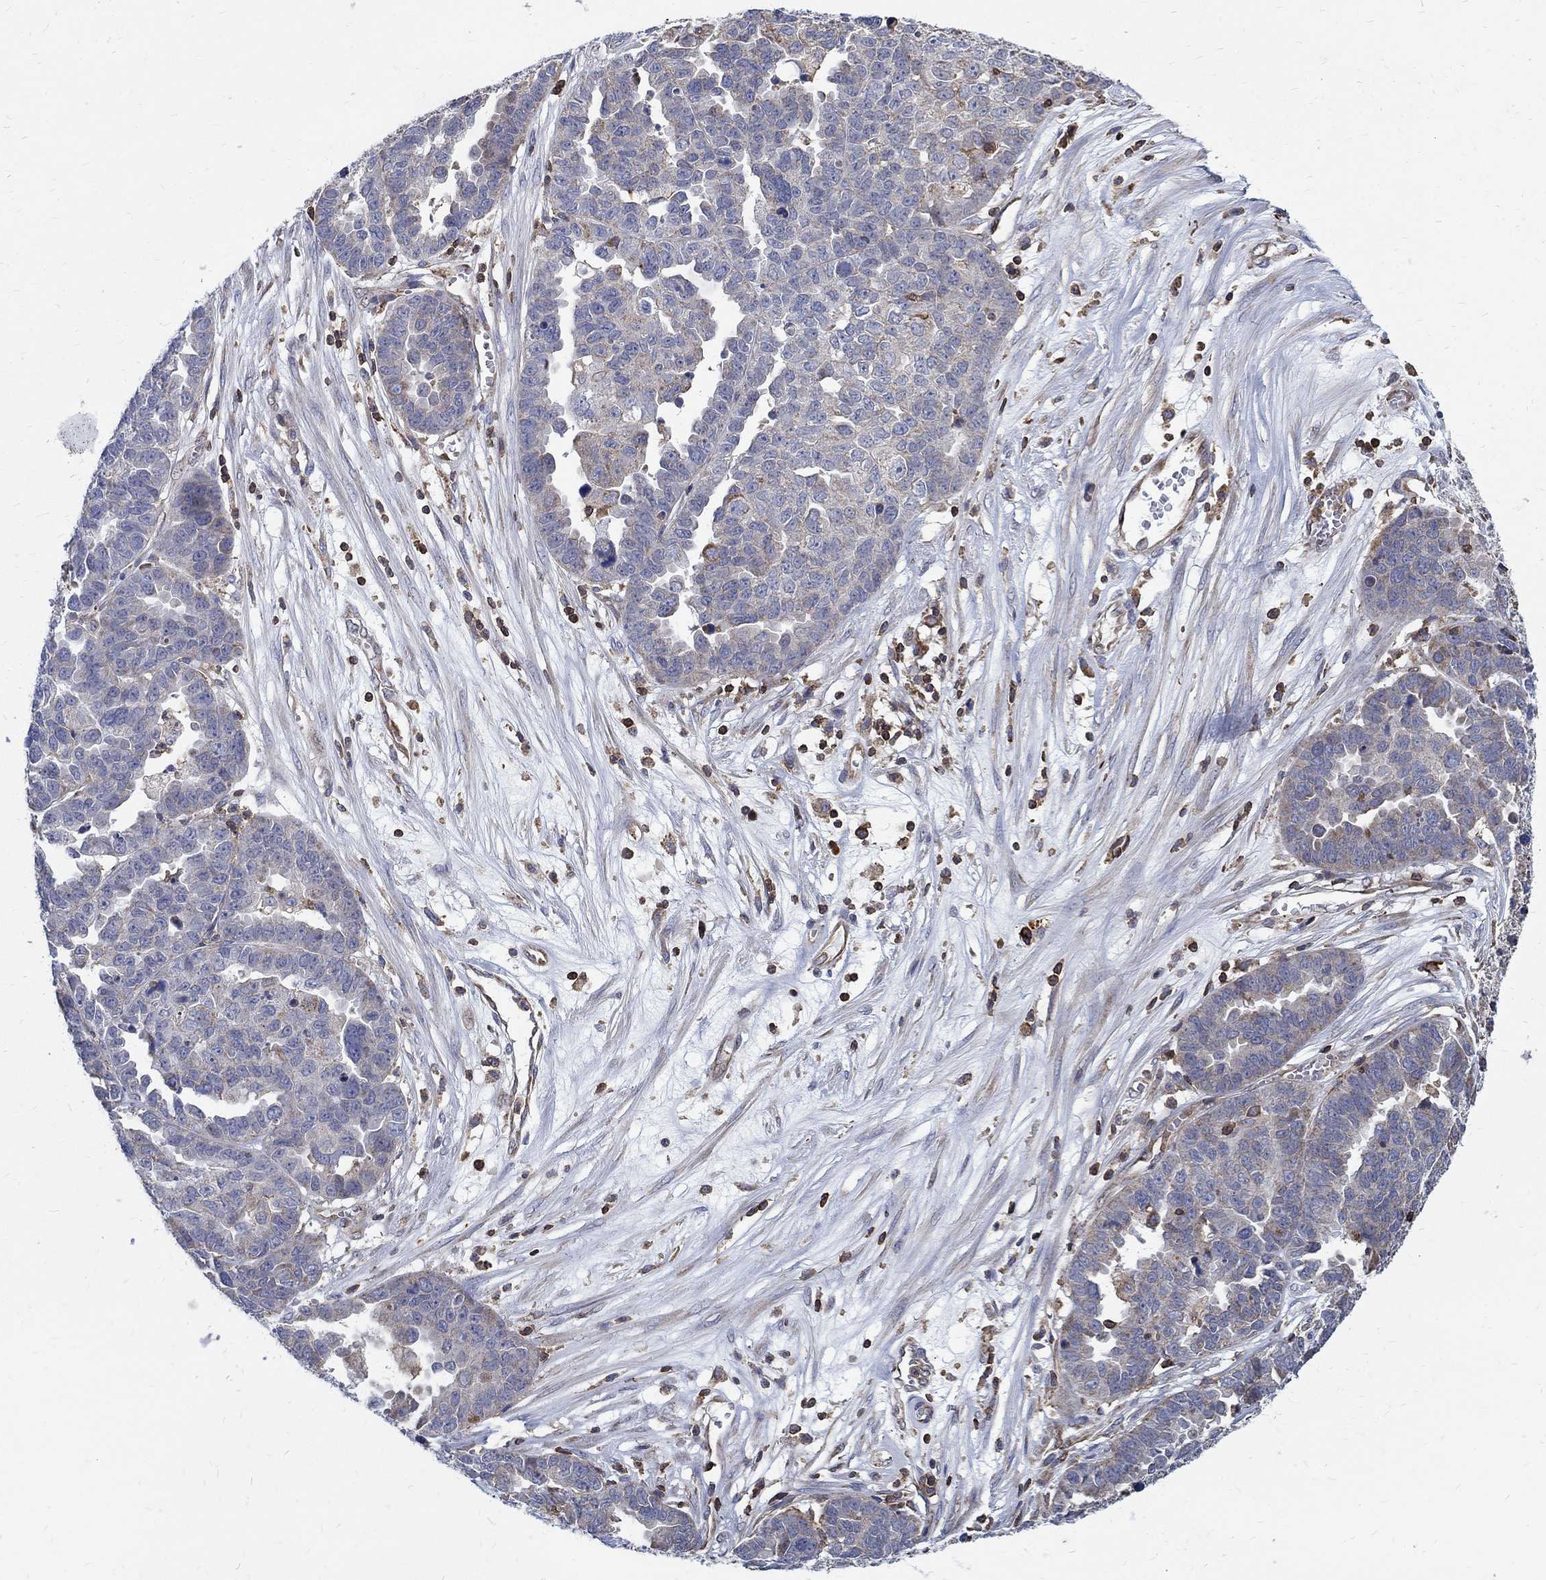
{"staining": {"intensity": "negative", "quantity": "none", "location": "none"}, "tissue": "ovarian cancer", "cell_type": "Tumor cells", "image_type": "cancer", "snomed": [{"axis": "morphology", "description": "Cystadenocarcinoma, serous, NOS"}, {"axis": "topography", "description": "Ovary"}], "caption": "There is no significant expression in tumor cells of ovarian serous cystadenocarcinoma. (Immunohistochemistry (ihc), brightfield microscopy, high magnification).", "gene": "AGAP2", "patient": {"sex": "female", "age": 87}}